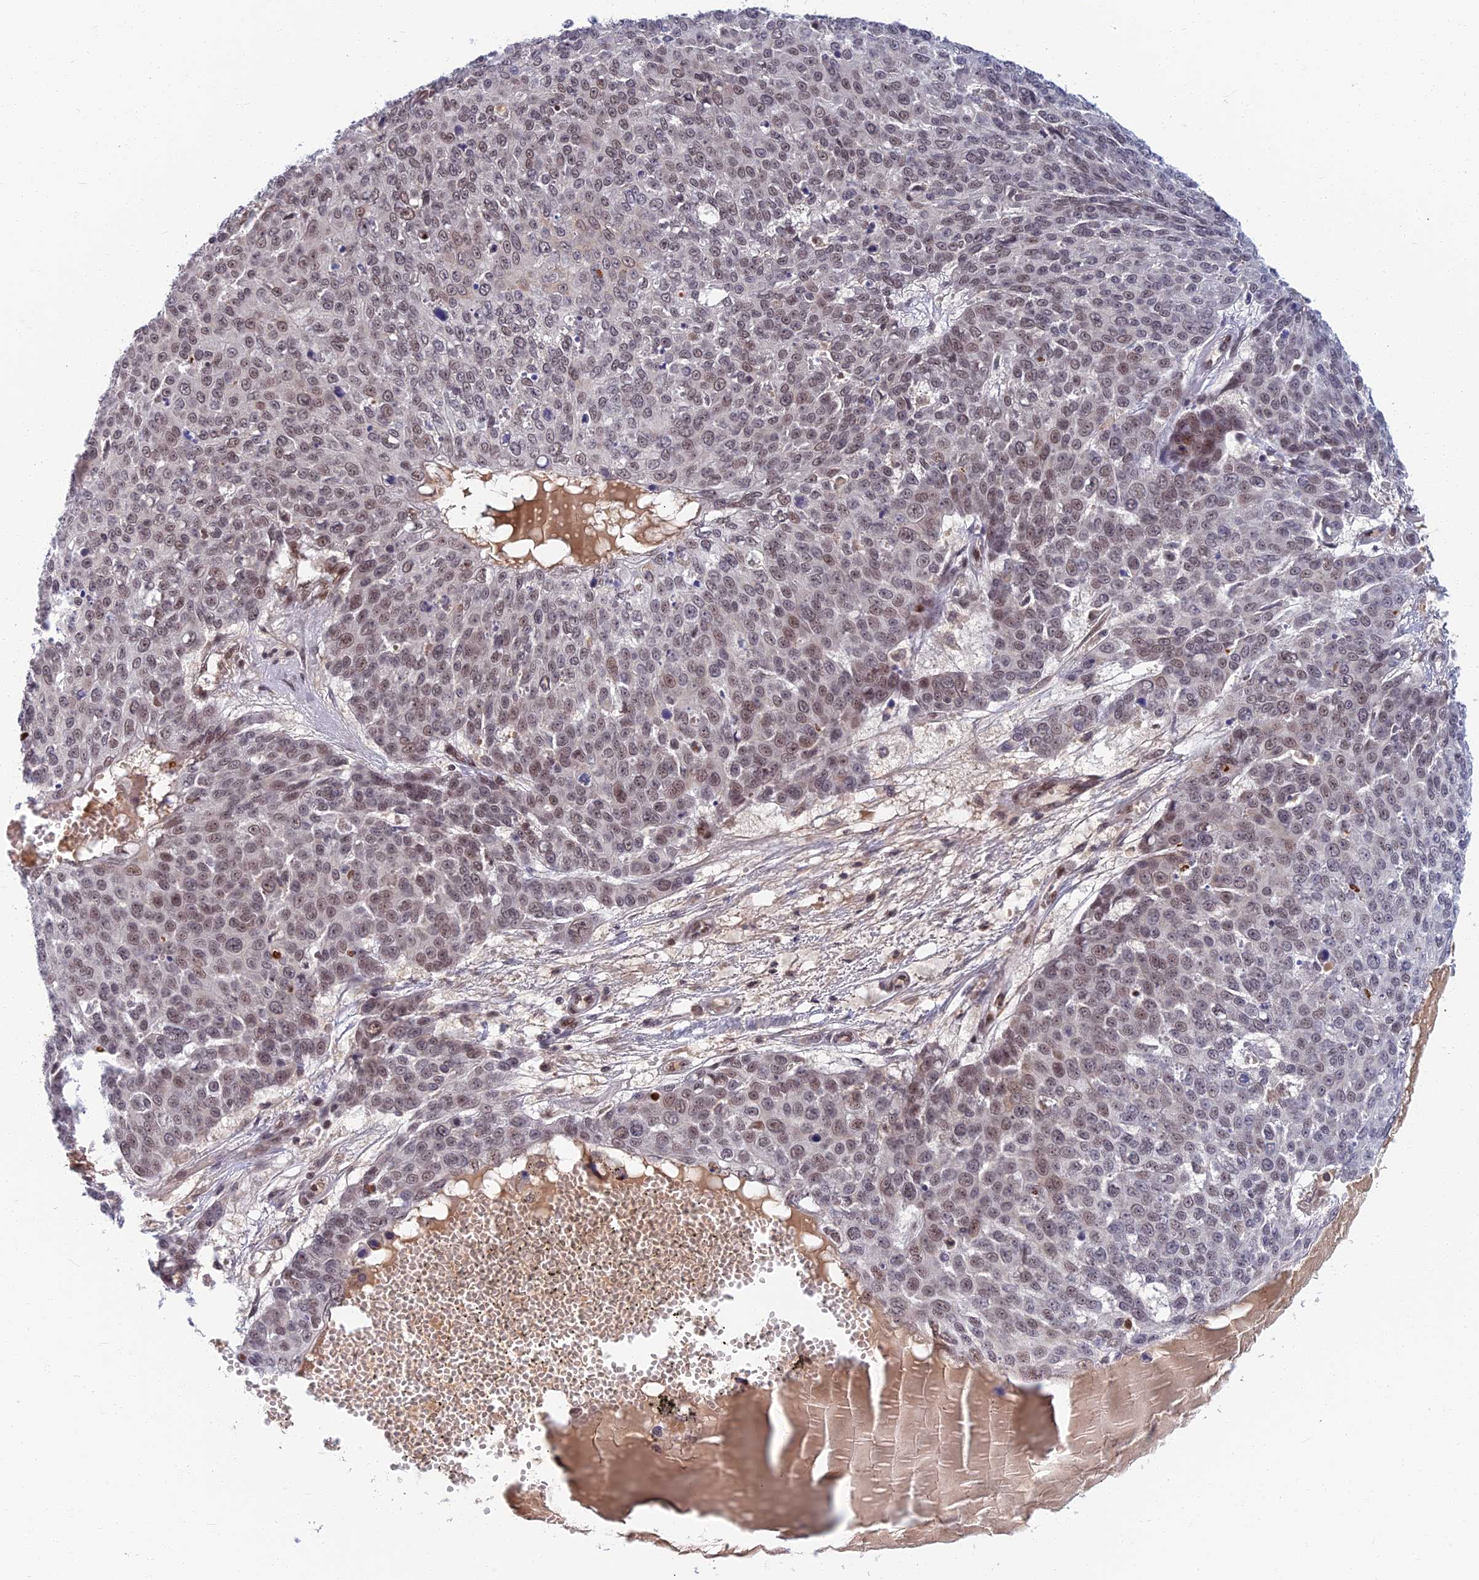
{"staining": {"intensity": "moderate", "quantity": "25%-75%", "location": "nuclear"}, "tissue": "skin cancer", "cell_type": "Tumor cells", "image_type": "cancer", "snomed": [{"axis": "morphology", "description": "Squamous cell carcinoma, NOS"}, {"axis": "topography", "description": "Skin"}], "caption": "IHC (DAB (3,3'-diaminobenzidine)) staining of skin cancer reveals moderate nuclear protein staining in about 25%-75% of tumor cells. (Stains: DAB (3,3'-diaminobenzidine) in brown, nuclei in blue, Microscopy: brightfield microscopy at high magnification).", "gene": "TCEA2", "patient": {"sex": "male", "age": 71}}